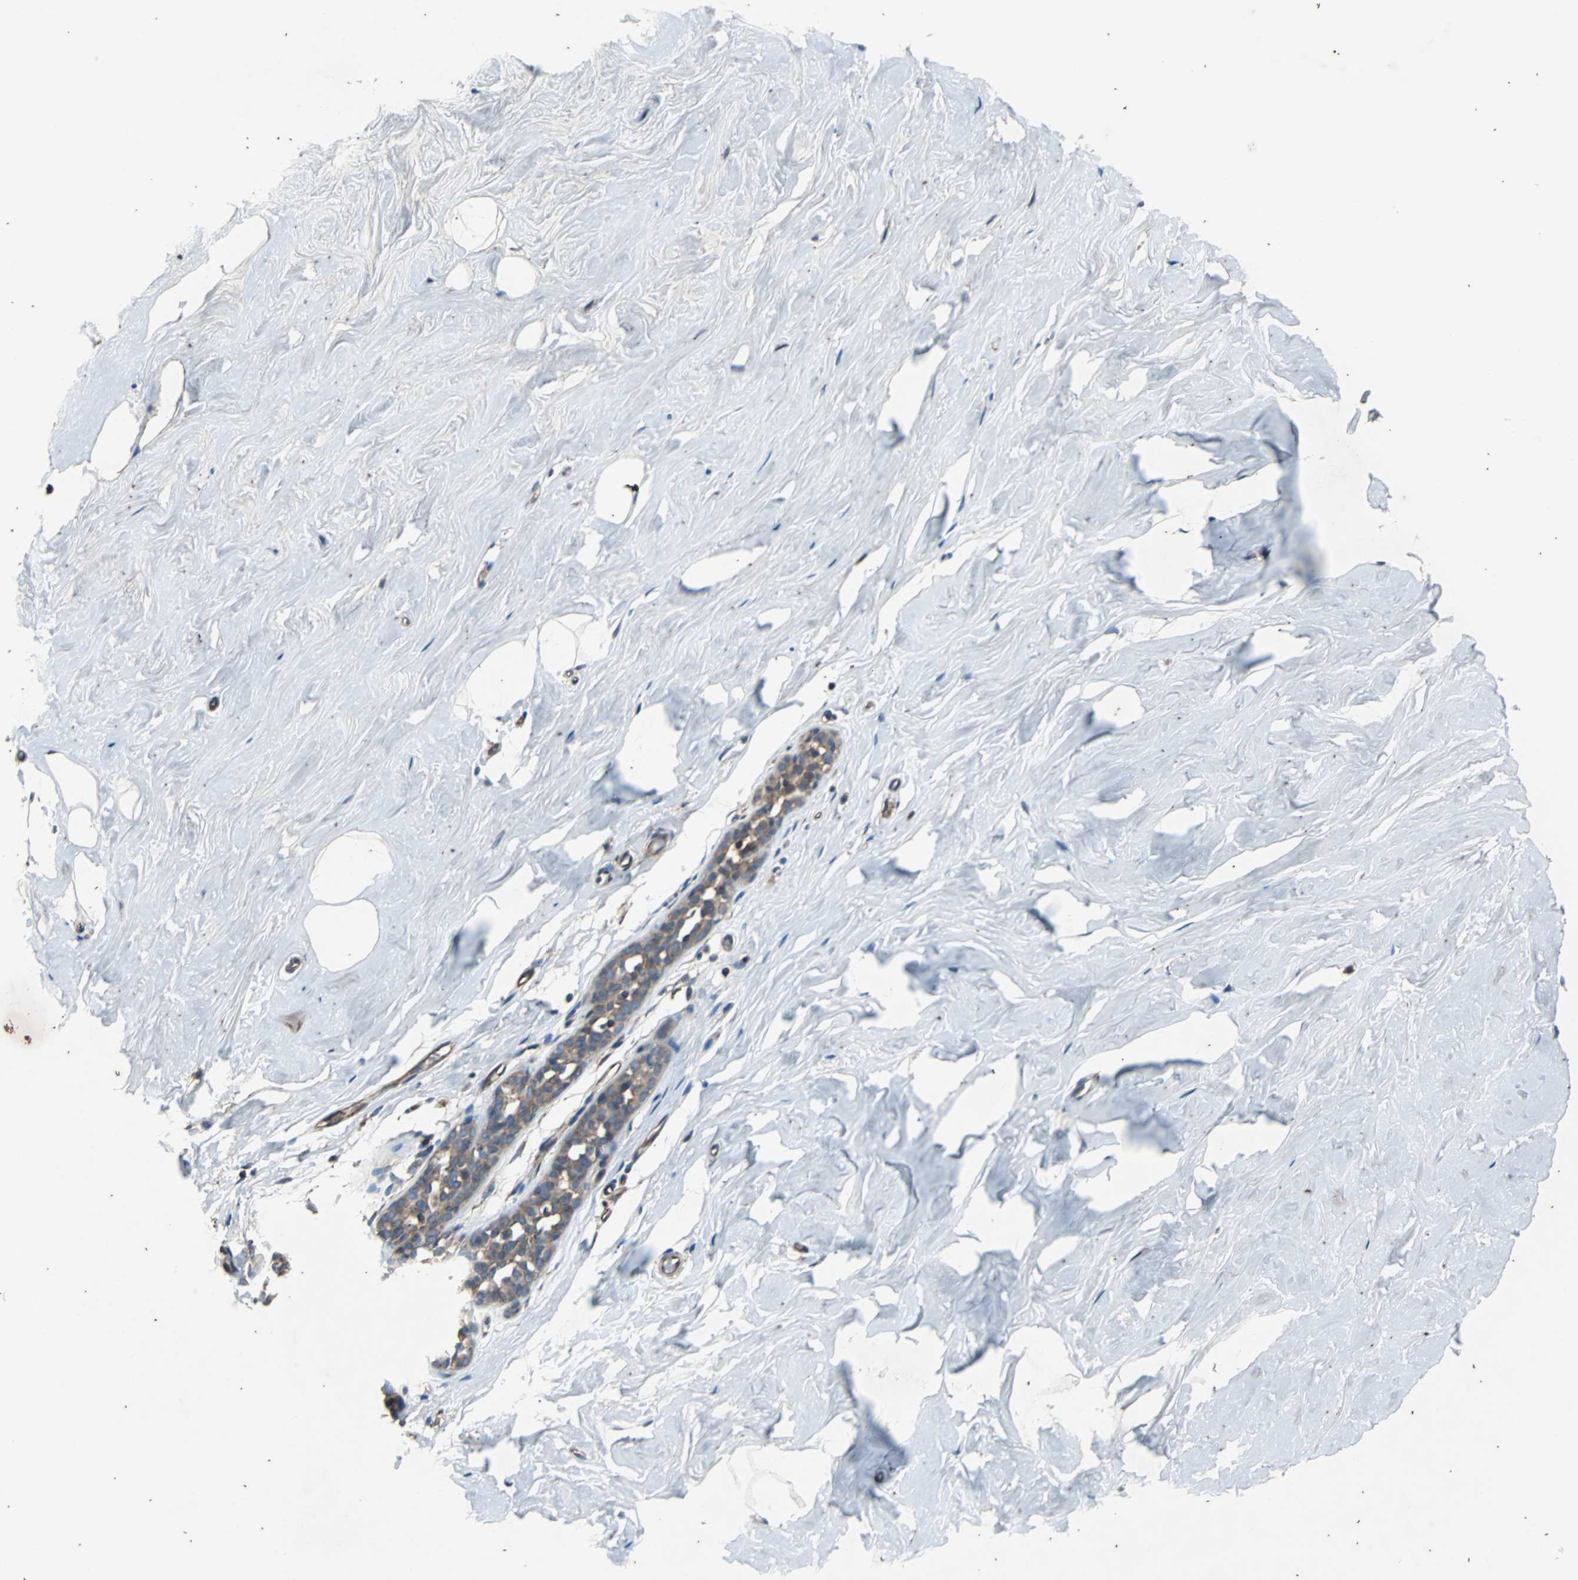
{"staining": {"intensity": "weak", "quantity": ">75%", "location": "cytoplasmic/membranous"}, "tissue": "breast", "cell_type": "Adipocytes", "image_type": "normal", "snomed": [{"axis": "morphology", "description": "Normal tissue, NOS"}, {"axis": "topography", "description": "Breast"}], "caption": "A low amount of weak cytoplasmic/membranous expression is seen in about >75% of adipocytes in unremarkable breast.", "gene": "ACTR3", "patient": {"sex": "female", "age": 75}}